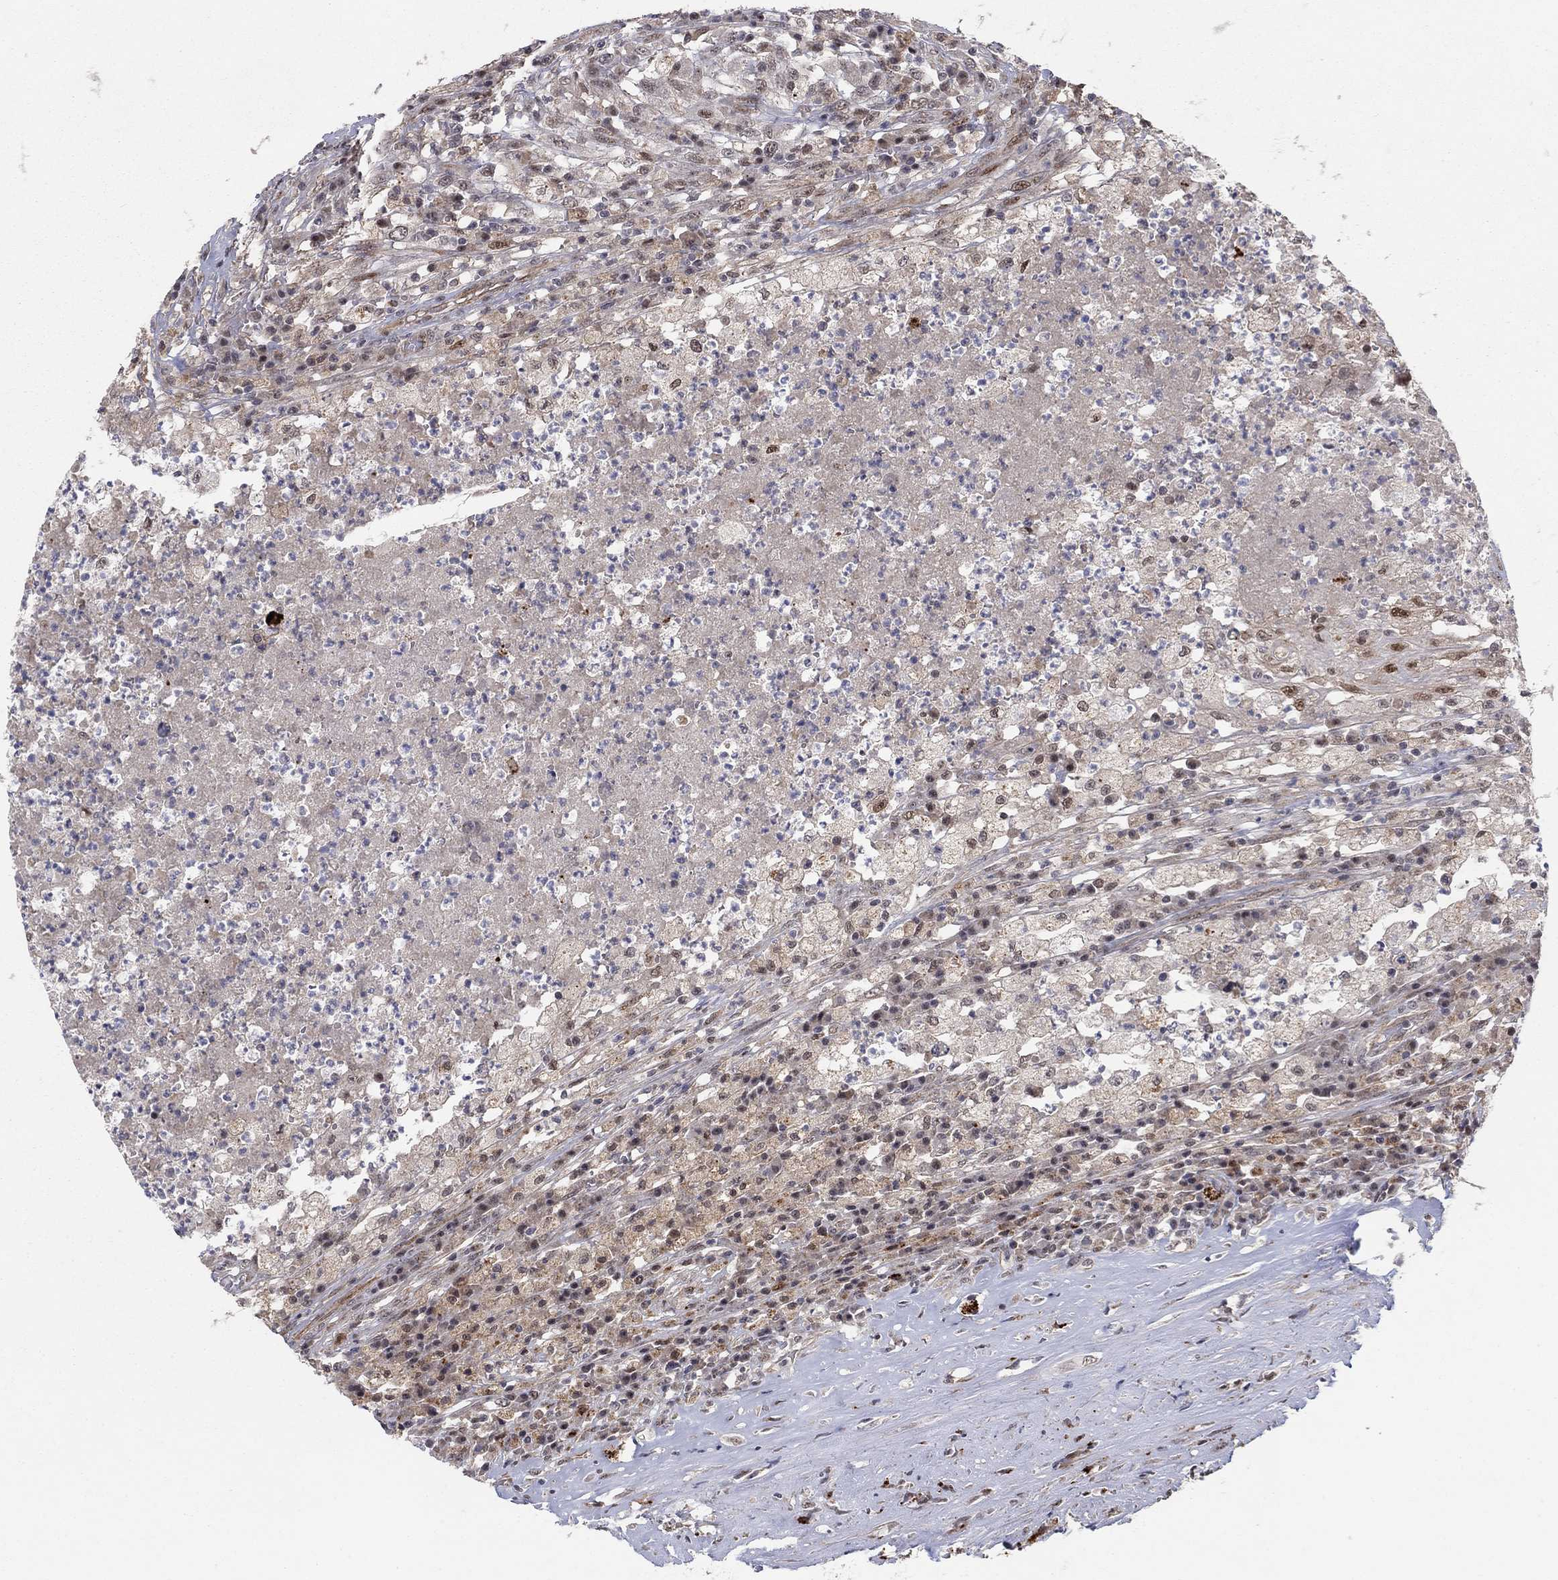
{"staining": {"intensity": "weak", "quantity": "<25%", "location": "cytoplasmic/membranous"}, "tissue": "testis cancer", "cell_type": "Tumor cells", "image_type": "cancer", "snomed": [{"axis": "morphology", "description": "Necrosis, NOS"}, {"axis": "morphology", "description": "Carcinoma, Embryonal, NOS"}, {"axis": "topography", "description": "Testis"}], "caption": "Image shows no significant protein expression in tumor cells of embryonal carcinoma (testis). (Brightfield microscopy of DAB immunohistochemistry at high magnification).", "gene": "ZNF395", "patient": {"sex": "male", "age": 19}}